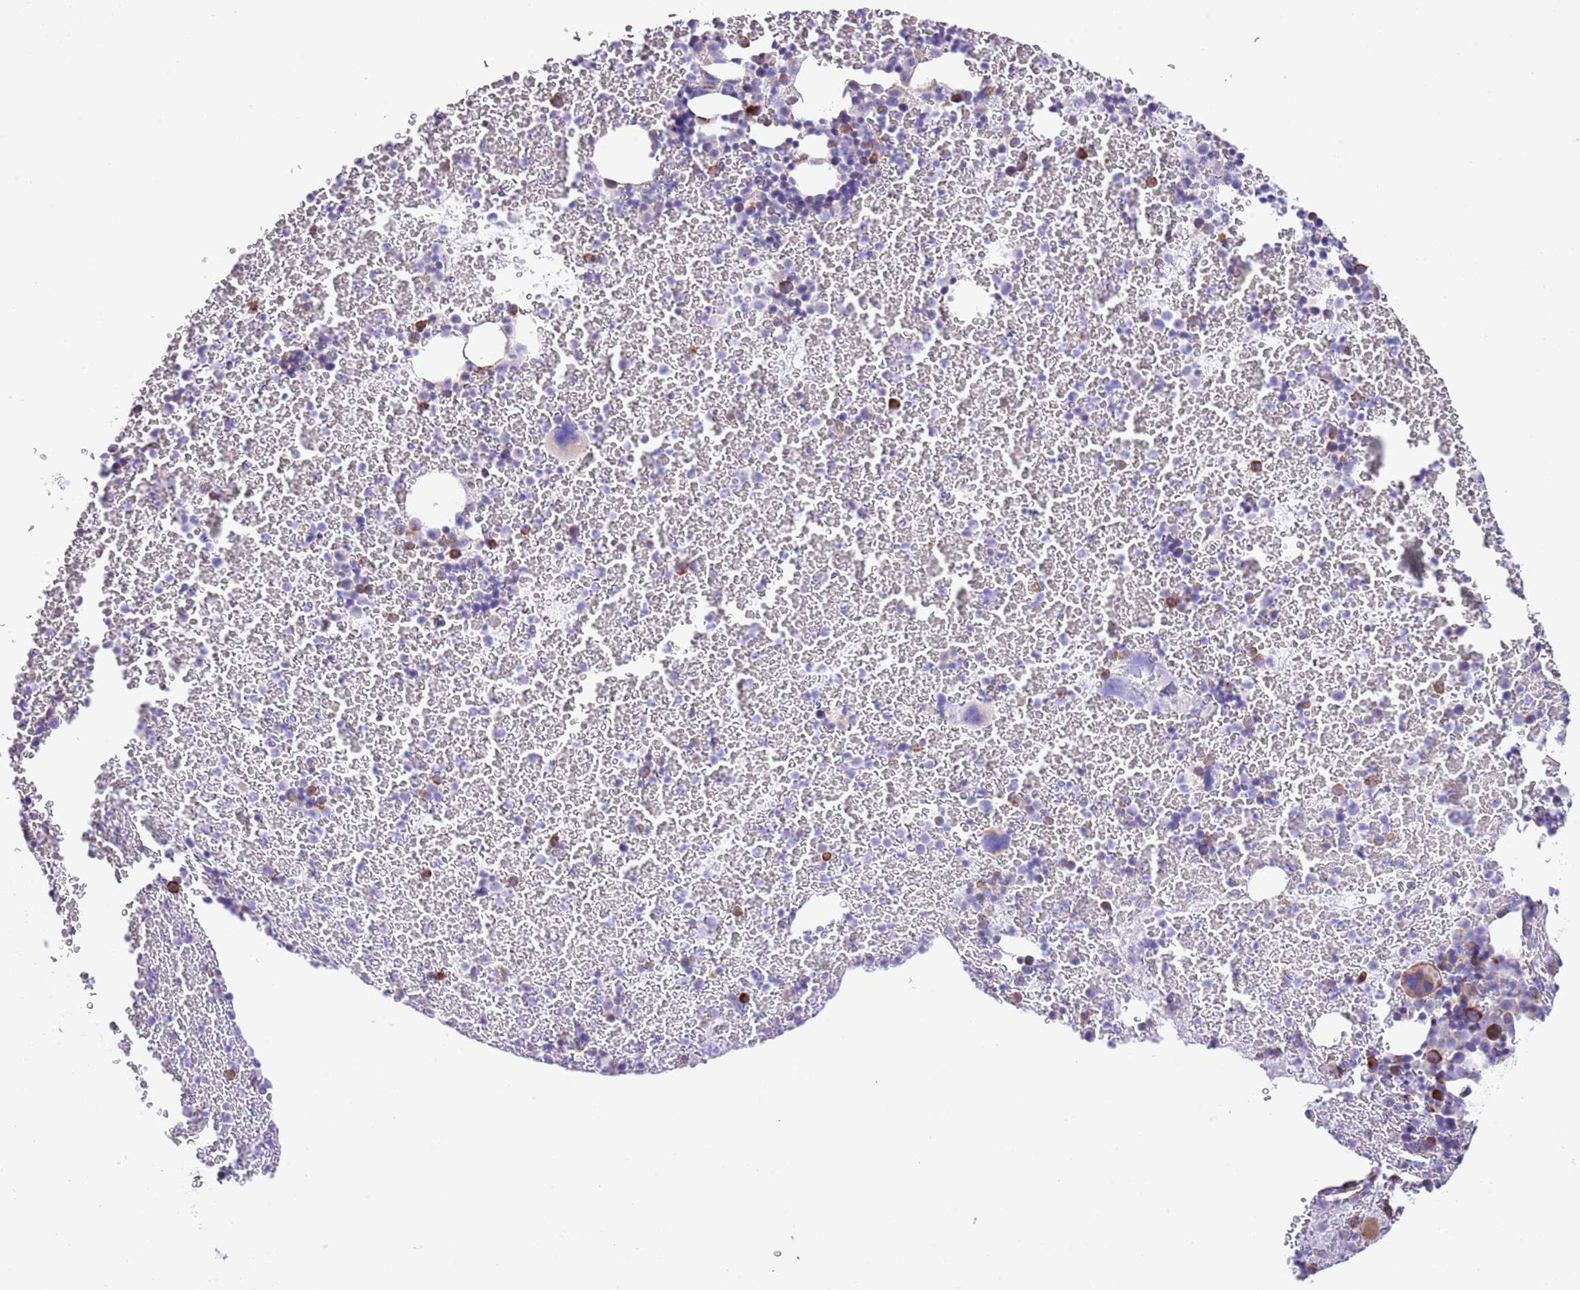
{"staining": {"intensity": "strong", "quantity": "<25%", "location": "cytoplasmic/membranous"}, "tissue": "bone marrow", "cell_type": "Hematopoietic cells", "image_type": "normal", "snomed": [{"axis": "morphology", "description": "Normal tissue, NOS"}, {"axis": "topography", "description": "Bone marrow"}], "caption": "Protein expression analysis of unremarkable bone marrow exhibits strong cytoplasmic/membranous expression in about <25% of hematopoietic cells.", "gene": "RPS10", "patient": {"sex": "male", "age": 11}}